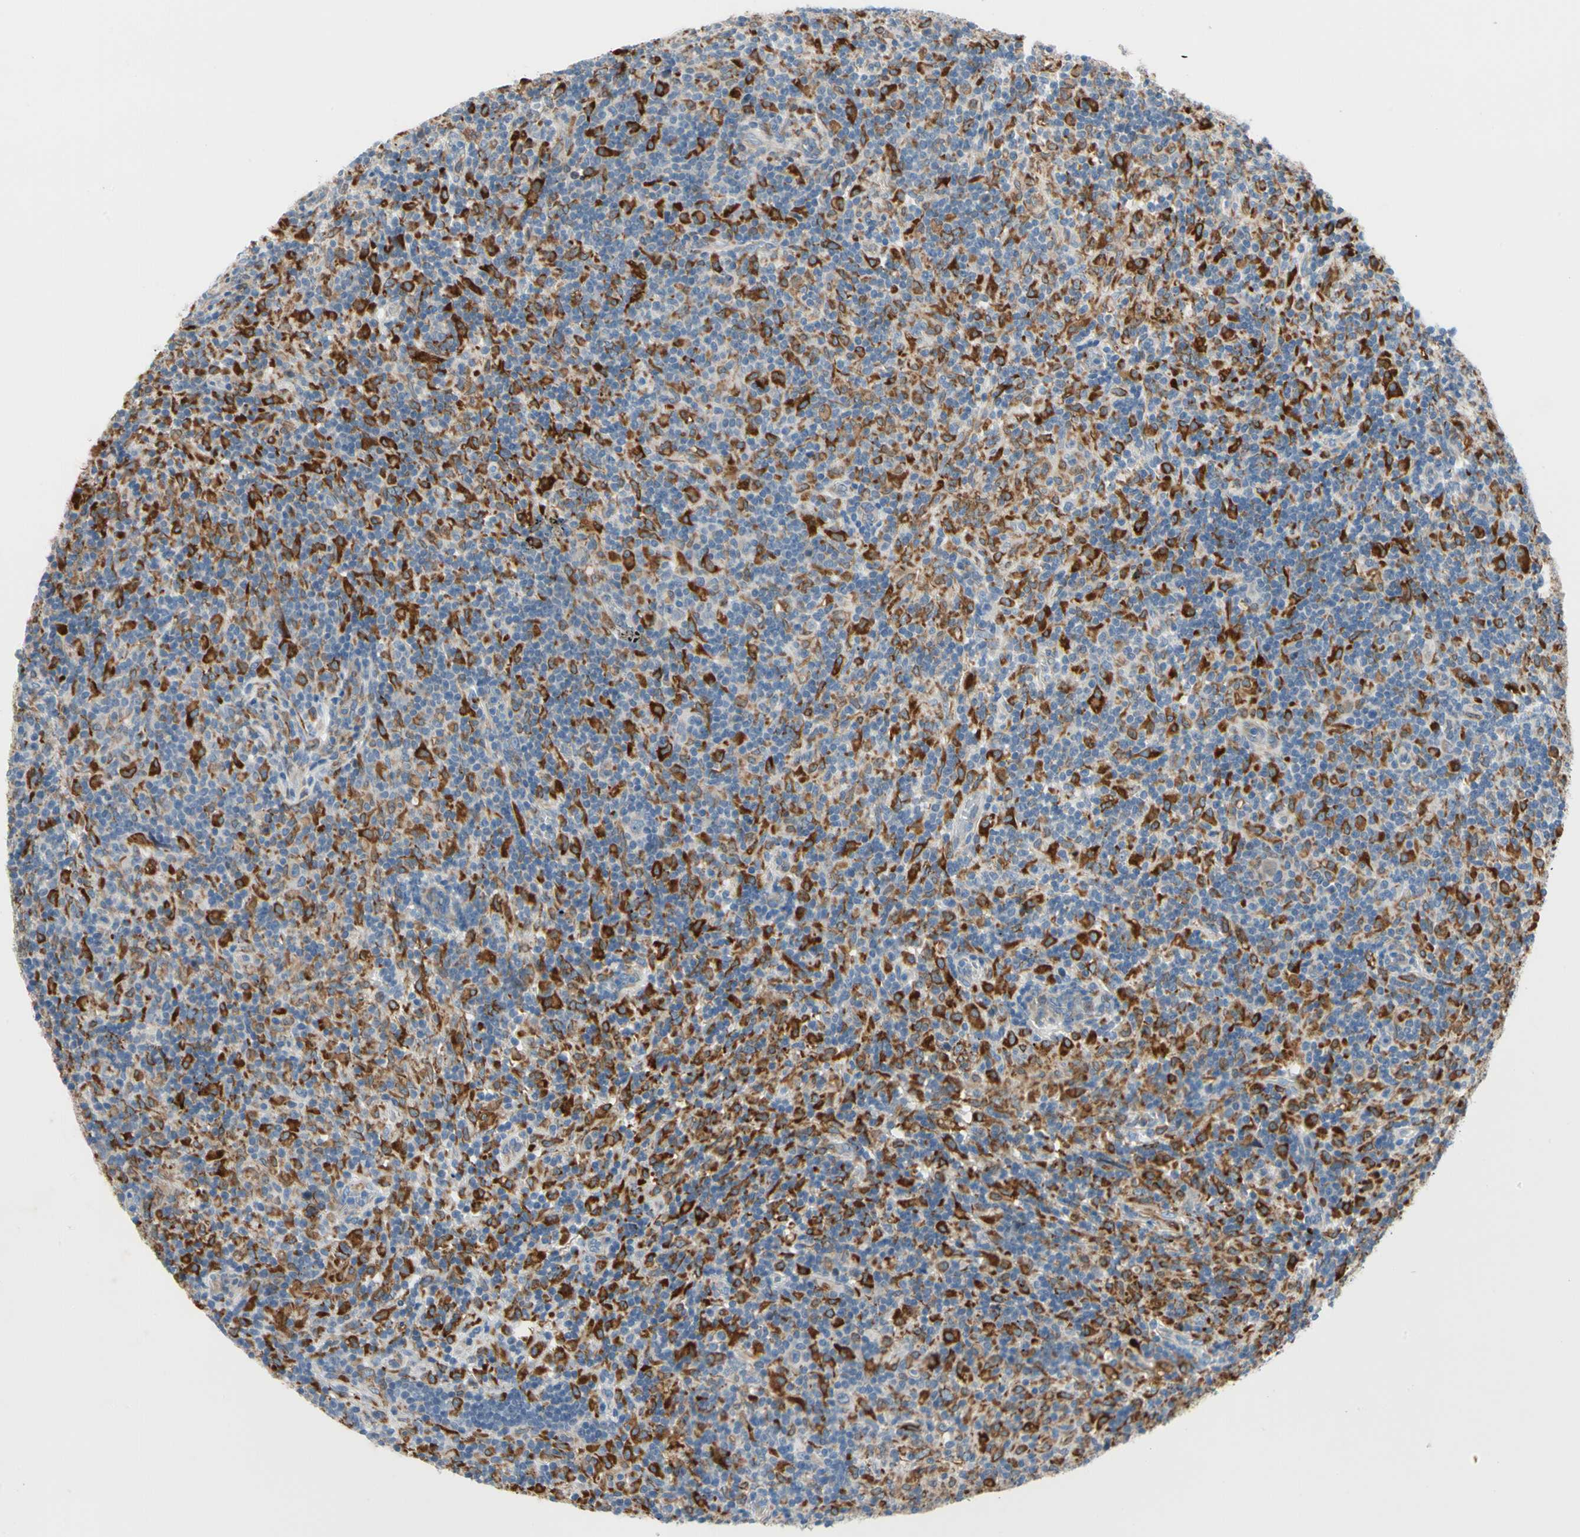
{"staining": {"intensity": "negative", "quantity": "none", "location": "none"}, "tissue": "lymphoma", "cell_type": "Tumor cells", "image_type": "cancer", "snomed": [{"axis": "morphology", "description": "Hodgkin's disease, NOS"}, {"axis": "topography", "description": "Lymph node"}], "caption": "Tumor cells are negative for brown protein staining in Hodgkin's disease.", "gene": "LRPAP1", "patient": {"sex": "male", "age": 70}}